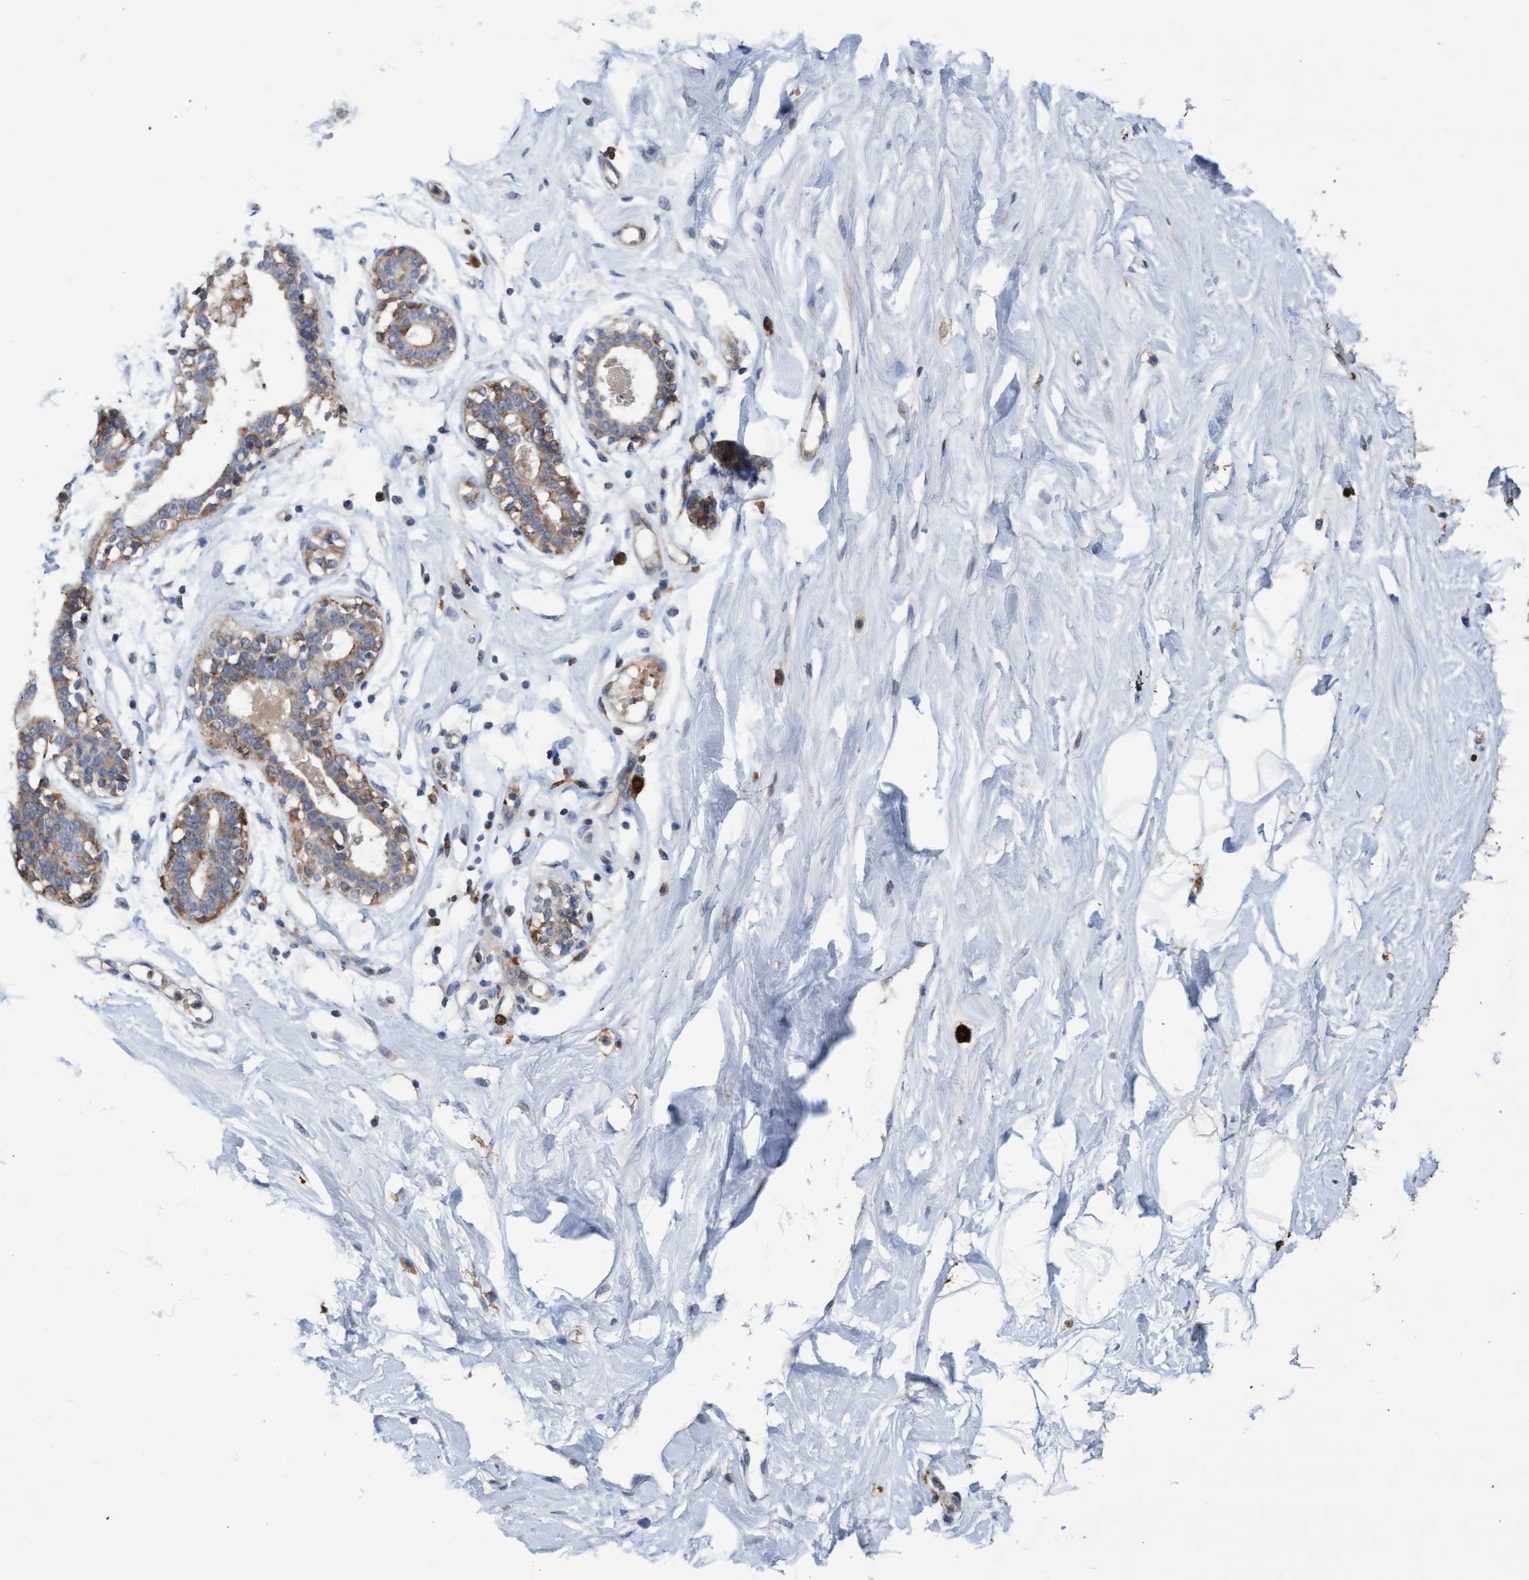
{"staining": {"intensity": "negative", "quantity": "none", "location": "none"}, "tissue": "breast", "cell_type": "Adipocytes", "image_type": "normal", "snomed": [{"axis": "morphology", "description": "Normal tissue, NOS"}, {"axis": "topography", "description": "Breast"}], "caption": "An immunohistochemistry image of unremarkable breast is shown. There is no staining in adipocytes of breast. (Stains: DAB immunohistochemistry (IHC) with hematoxylin counter stain, Microscopy: brightfield microscopy at high magnification).", "gene": "ABCF2", "patient": {"sex": "female", "age": 23}}